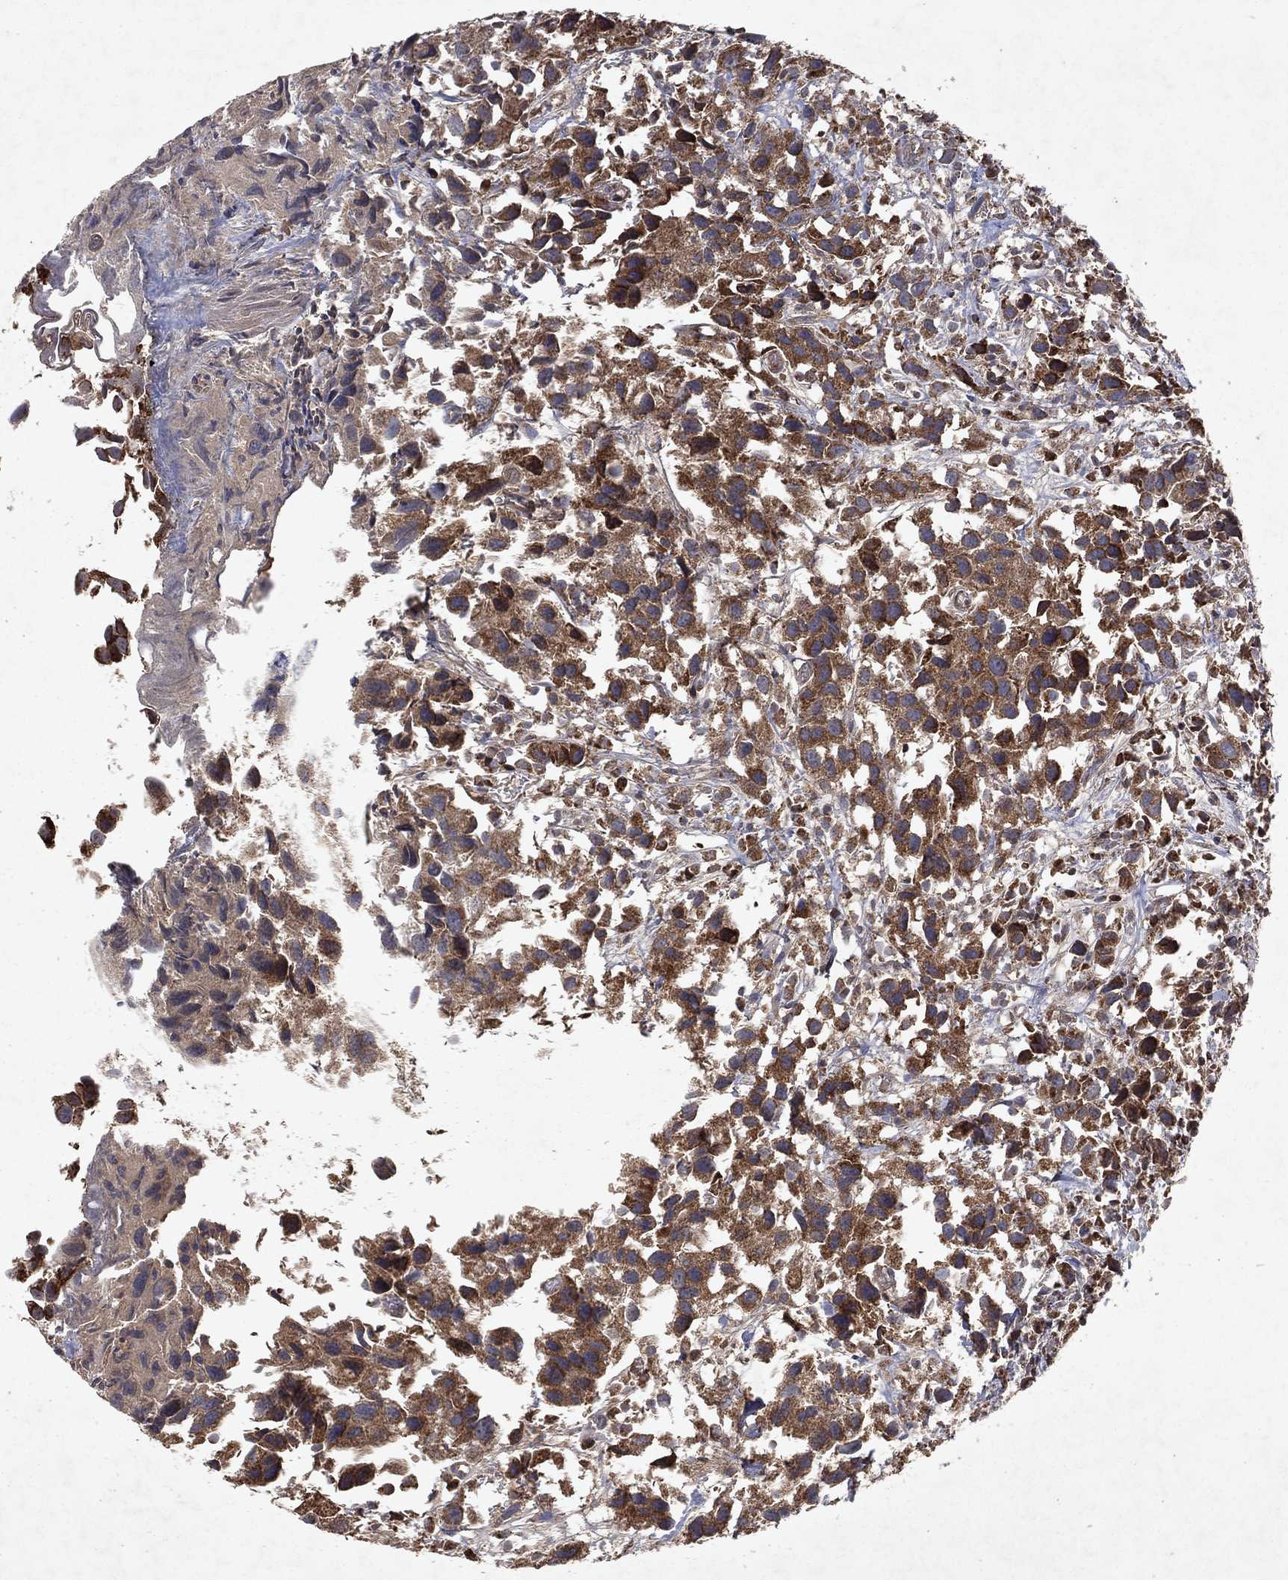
{"staining": {"intensity": "strong", "quantity": ">75%", "location": "cytoplasmic/membranous"}, "tissue": "urothelial cancer", "cell_type": "Tumor cells", "image_type": "cancer", "snomed": [{"axis": "morphology", "description": "Urothelial carcinoma, High grade"}, {"axis": "topography", "description": "Urinary bladder"}], "caption": "Approximately >75% of tumor cells in urothelial carcinoma (high-grade) exhibit strong cytoplasmic/membranous protein staining as visualized by brown immunohistochemical staining.", "gene": "PYROXD2", "patient": {"sex": "male", "age": 79}}